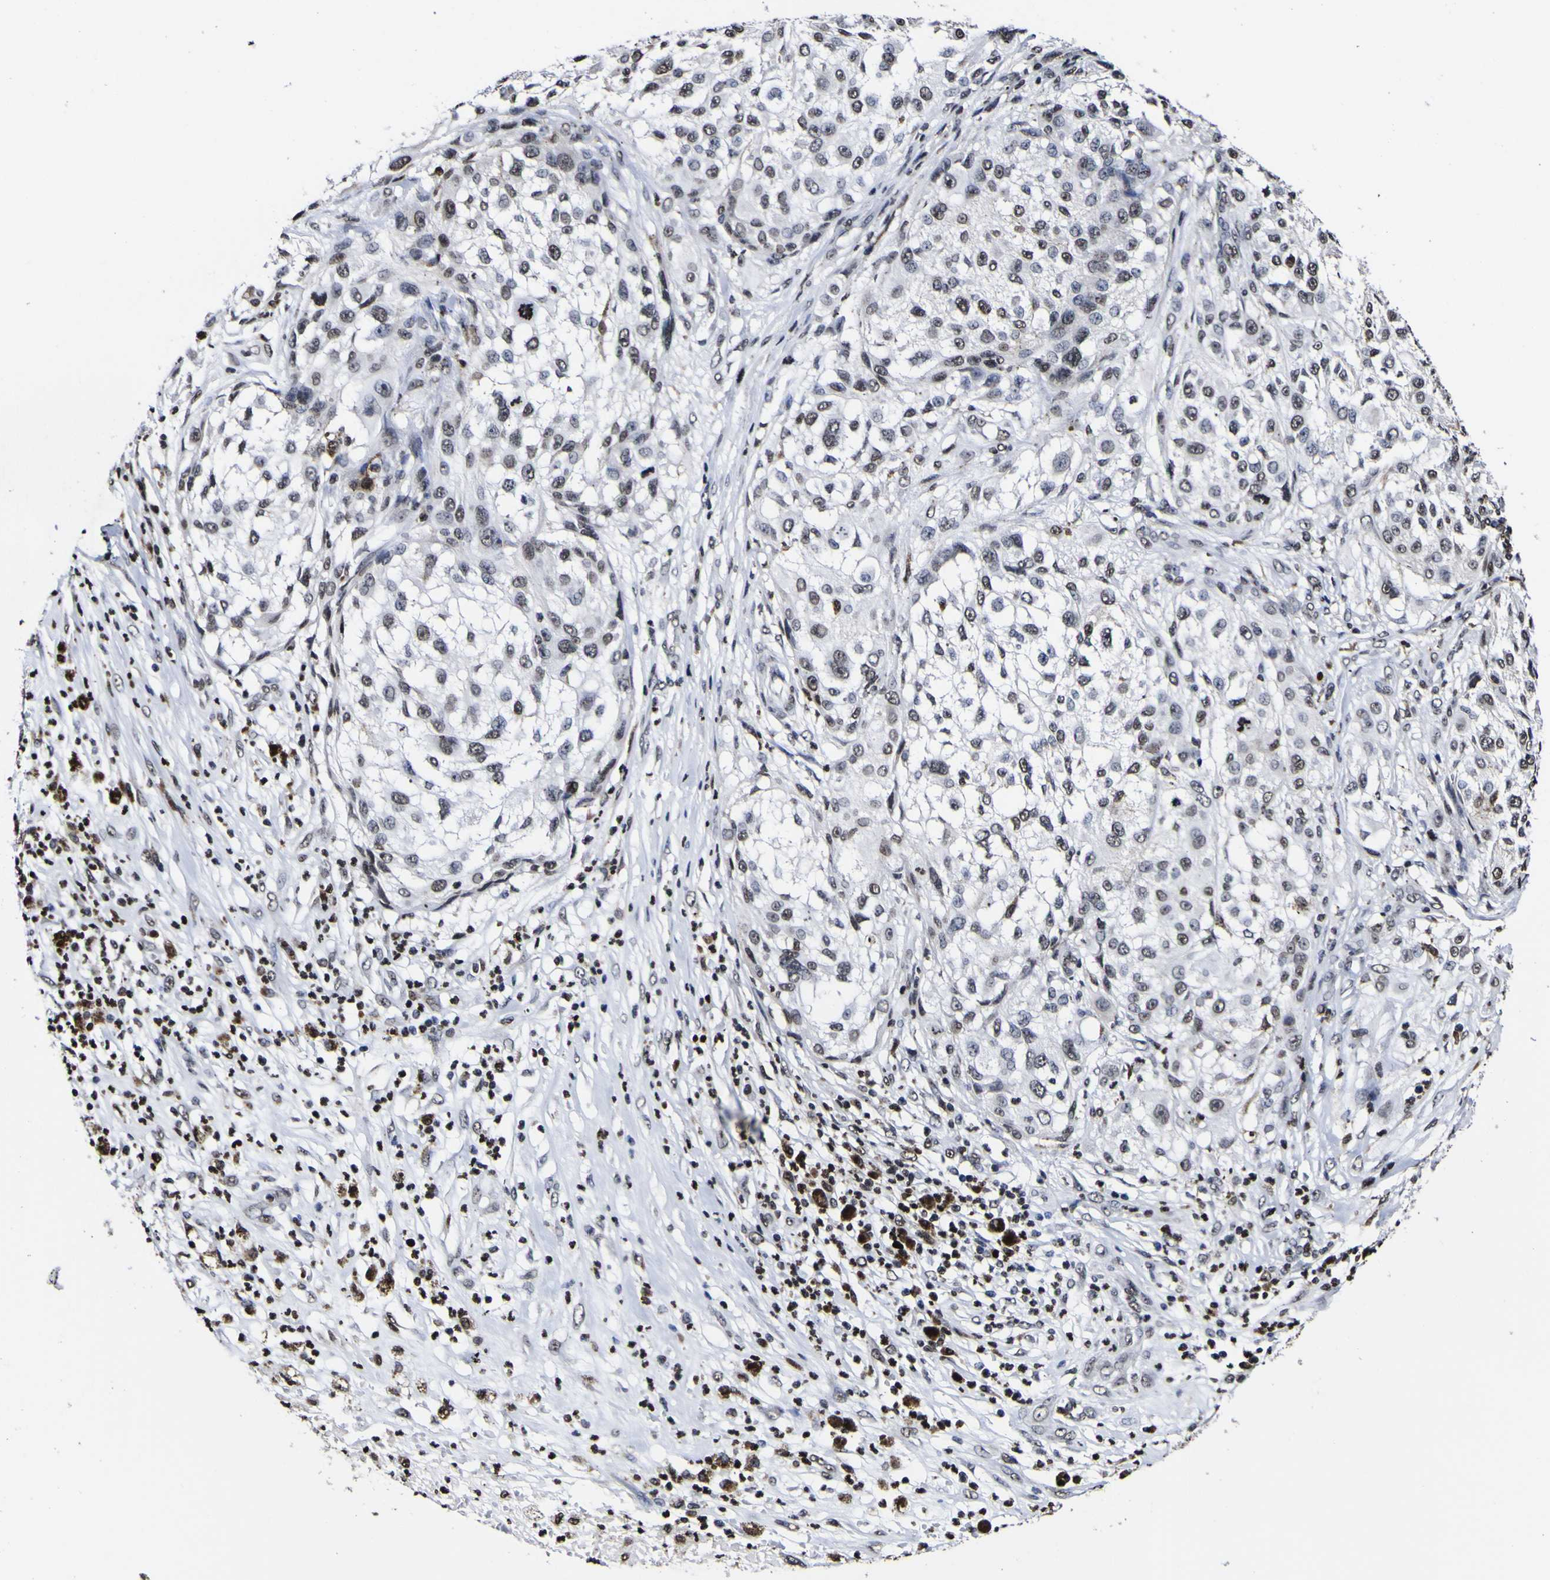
{"staining": {"intensity": "strong", "quantity": "<25%", "location": "nuclear"}, "tissue": "melanoma", "cell_type": "Tumor cells", "image_type": "cancer", "snomed": [{"axis": "morphology", "description": "Necrosis, NOS"}, {"axis": "morphology", "description": "Malignant melanoma, NOS"}, {"axis": "topography", "description": "Skin"}], "caption": "Tumor cells exhibit medium levels of strong nuclear positivity in about <25% of cells in human melanoma.", "gene": "PIAS1", "patient": {"sex": "female", "age": 87}}